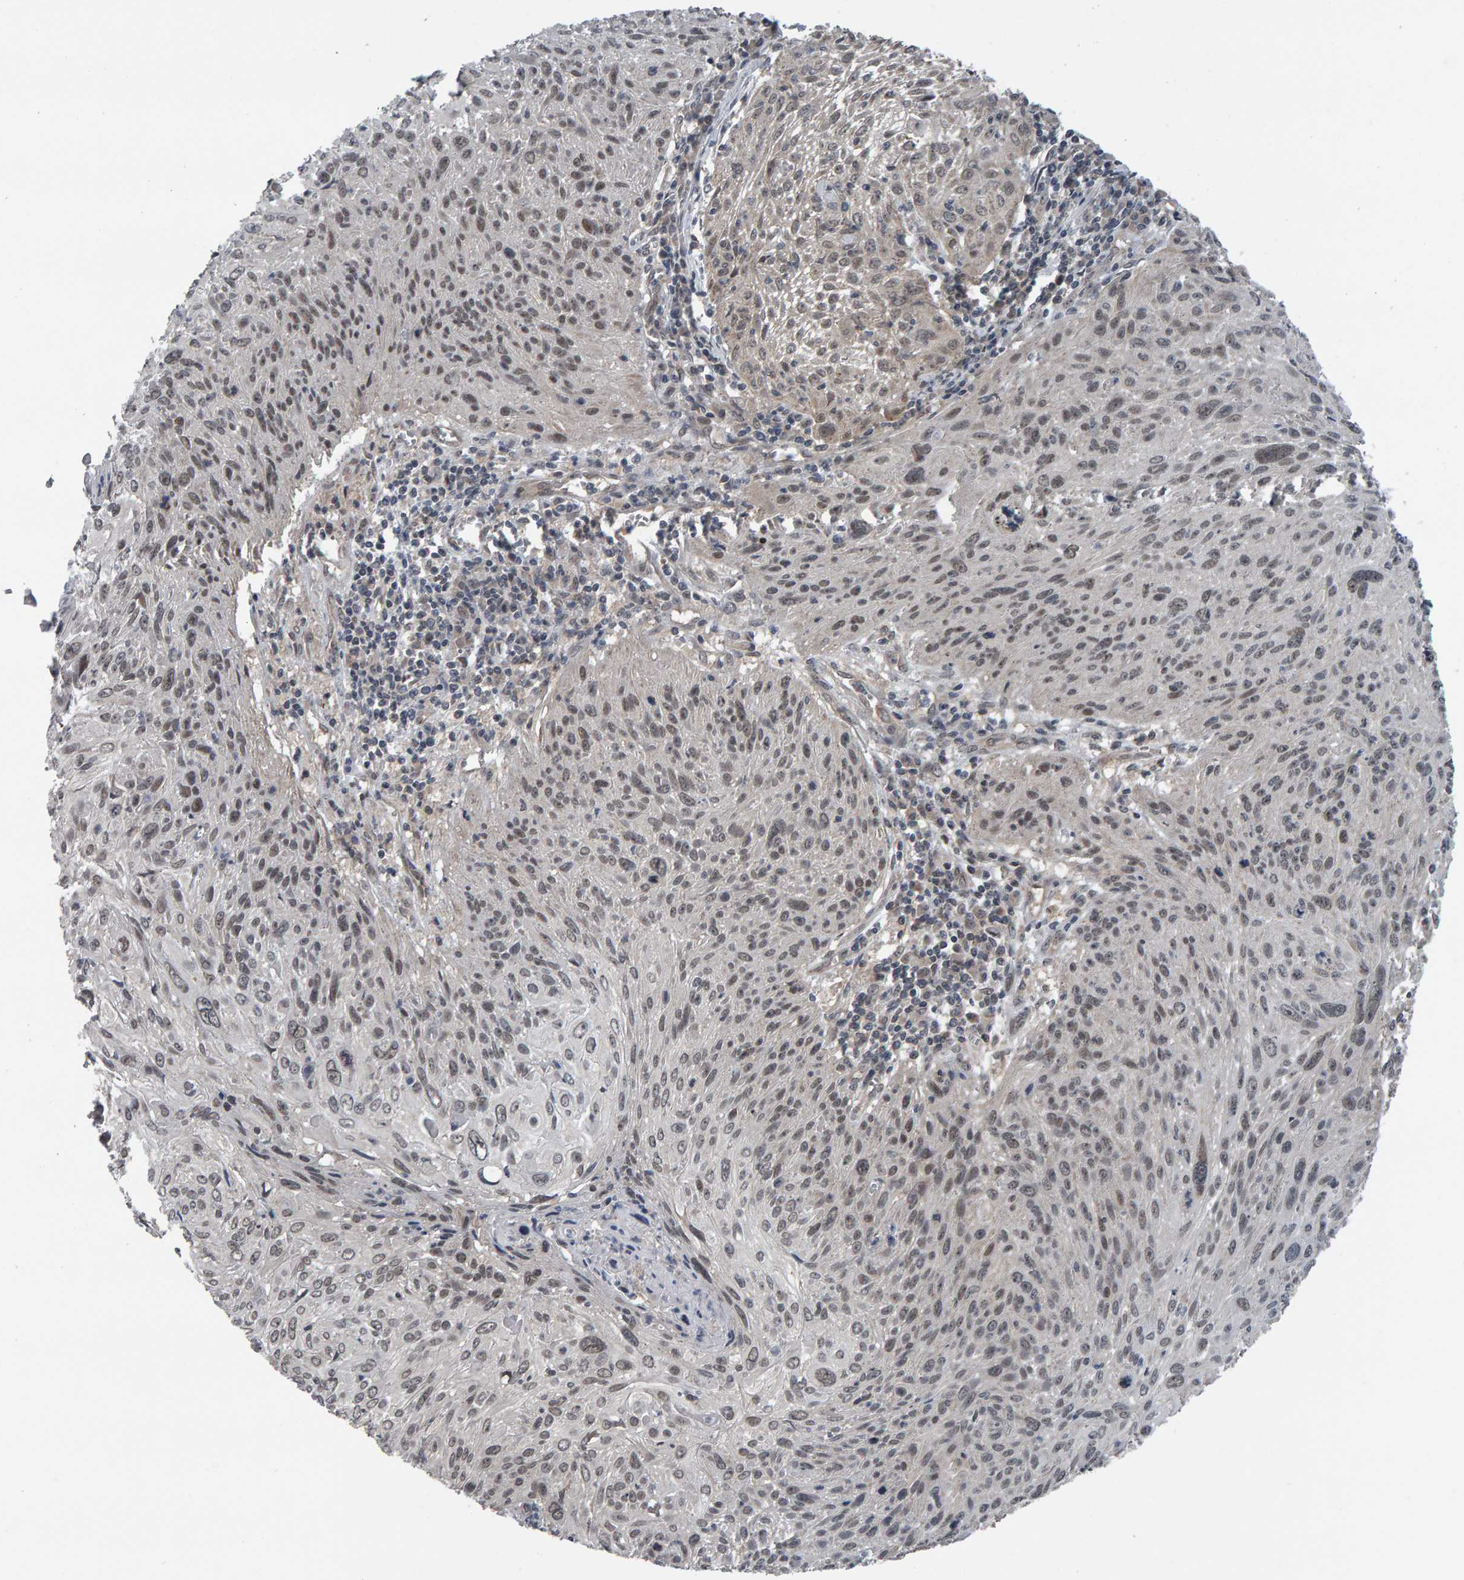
{"staining": {"intensity": "weak", "quantity": ">75%", "location": "nuclear"}, "tissue": "cervical cancer", "cell_type": "Tumor cells", "image_type": "cancer", "snomed": [{"axis": "morphology", "description": "Squamous cell carcinoma, NOS"}, {"axis": "topography", "description": "Cervix"}], "caption": "Brown immunohistochemical staining in human cervical cancer (squamous cell carcinoma) demonstrates weak nuclear positivity in approximately >75% of tumor cells.", "gene": "COASY", "patient": {"sex": "female", "age": 51}}